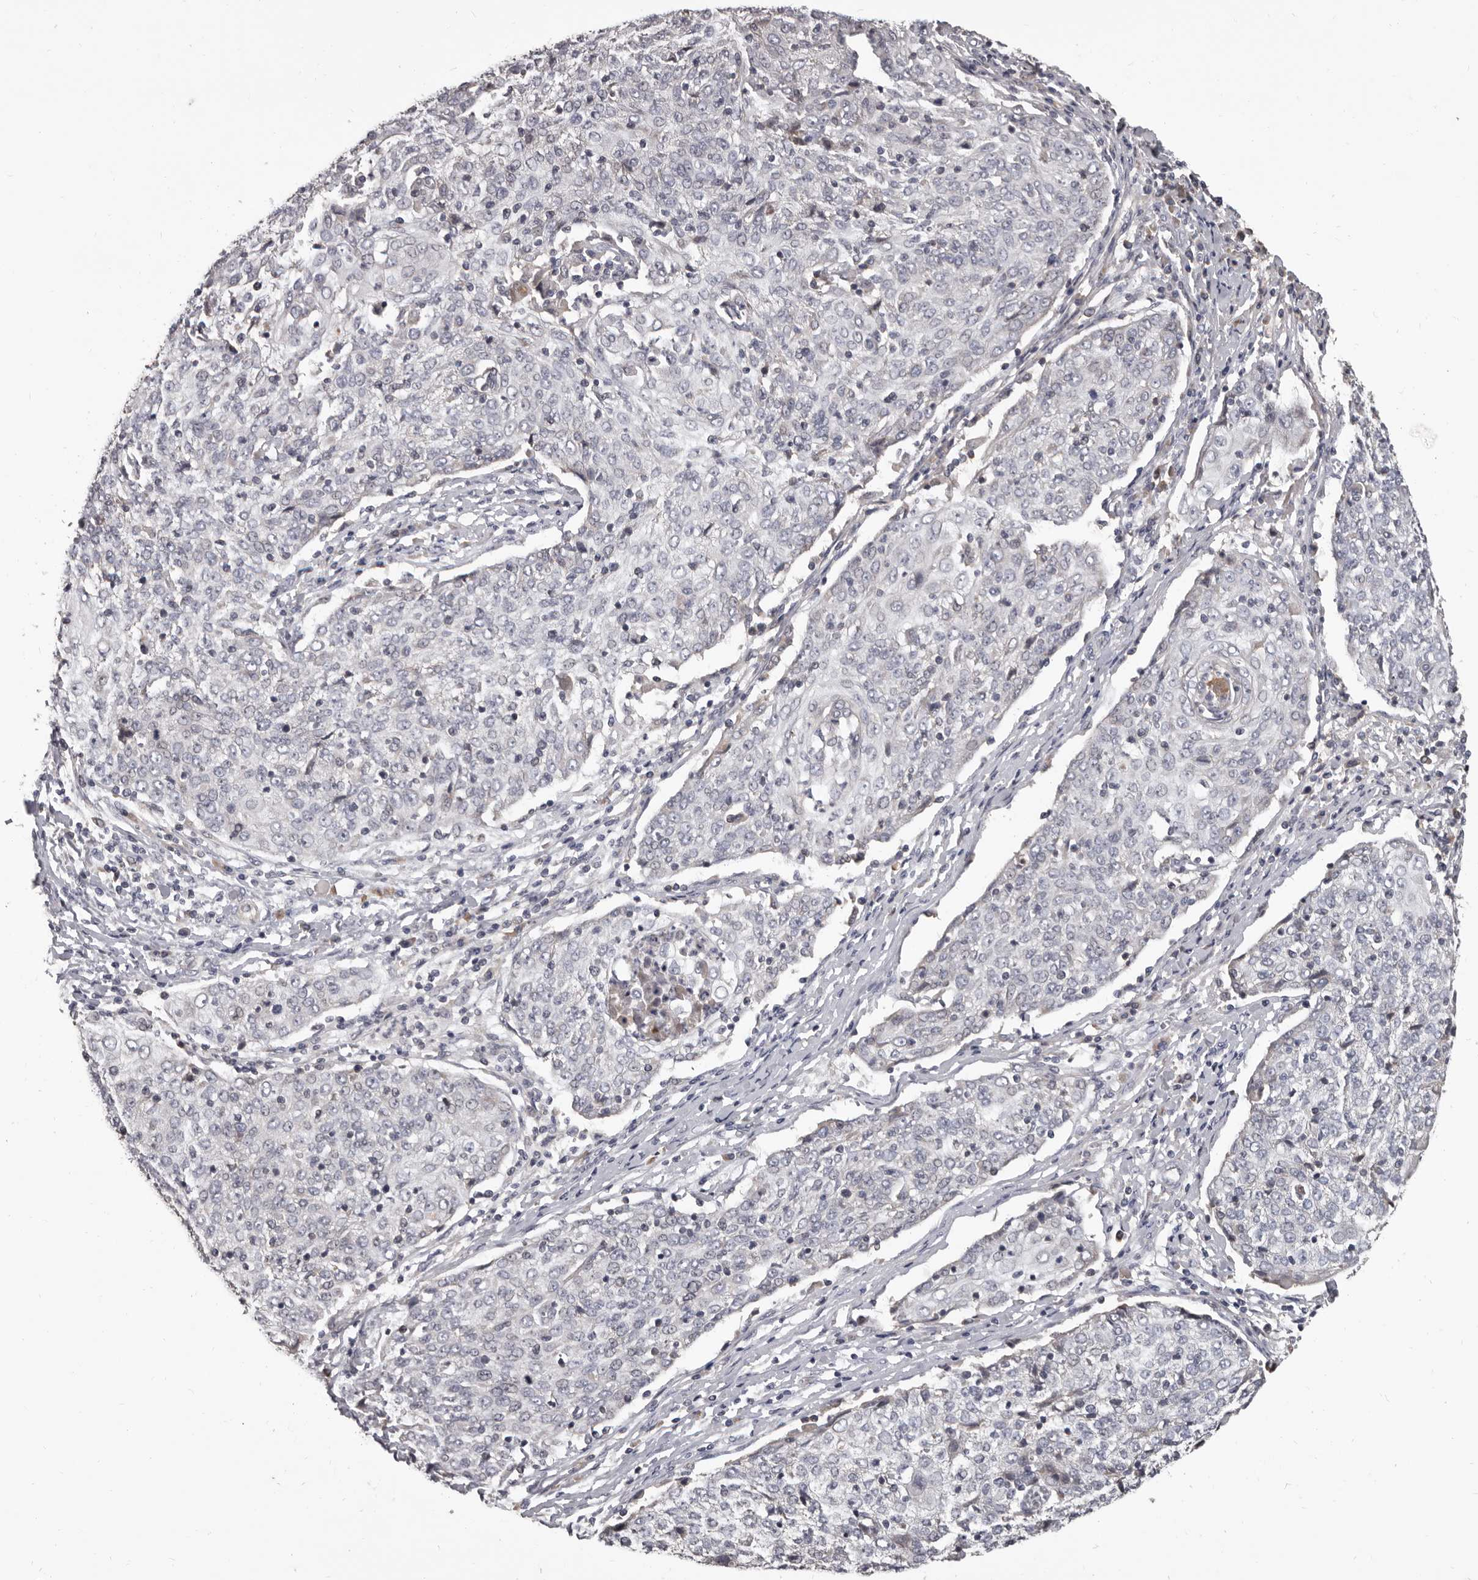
{"staining": {"intensity": "negative", "quantity": "none", "location": "none"}, "tissue": "cervical cancer", "cell_type": "Tumor cells", "image_type": "cancer", "snomed": [{"axis": "morphology", "description": "Squamous cell carcinoma, NOS"}, {"axis": "topography", "description": "Cervix"}], "caption": "This is a histopathology image of immunohistochemistry (IHC) staining of cervical cancer, which shows no positivity in tumor cells.", "gene": "ALDH5A1", "patient": {"sex": "female", "age": 48}}